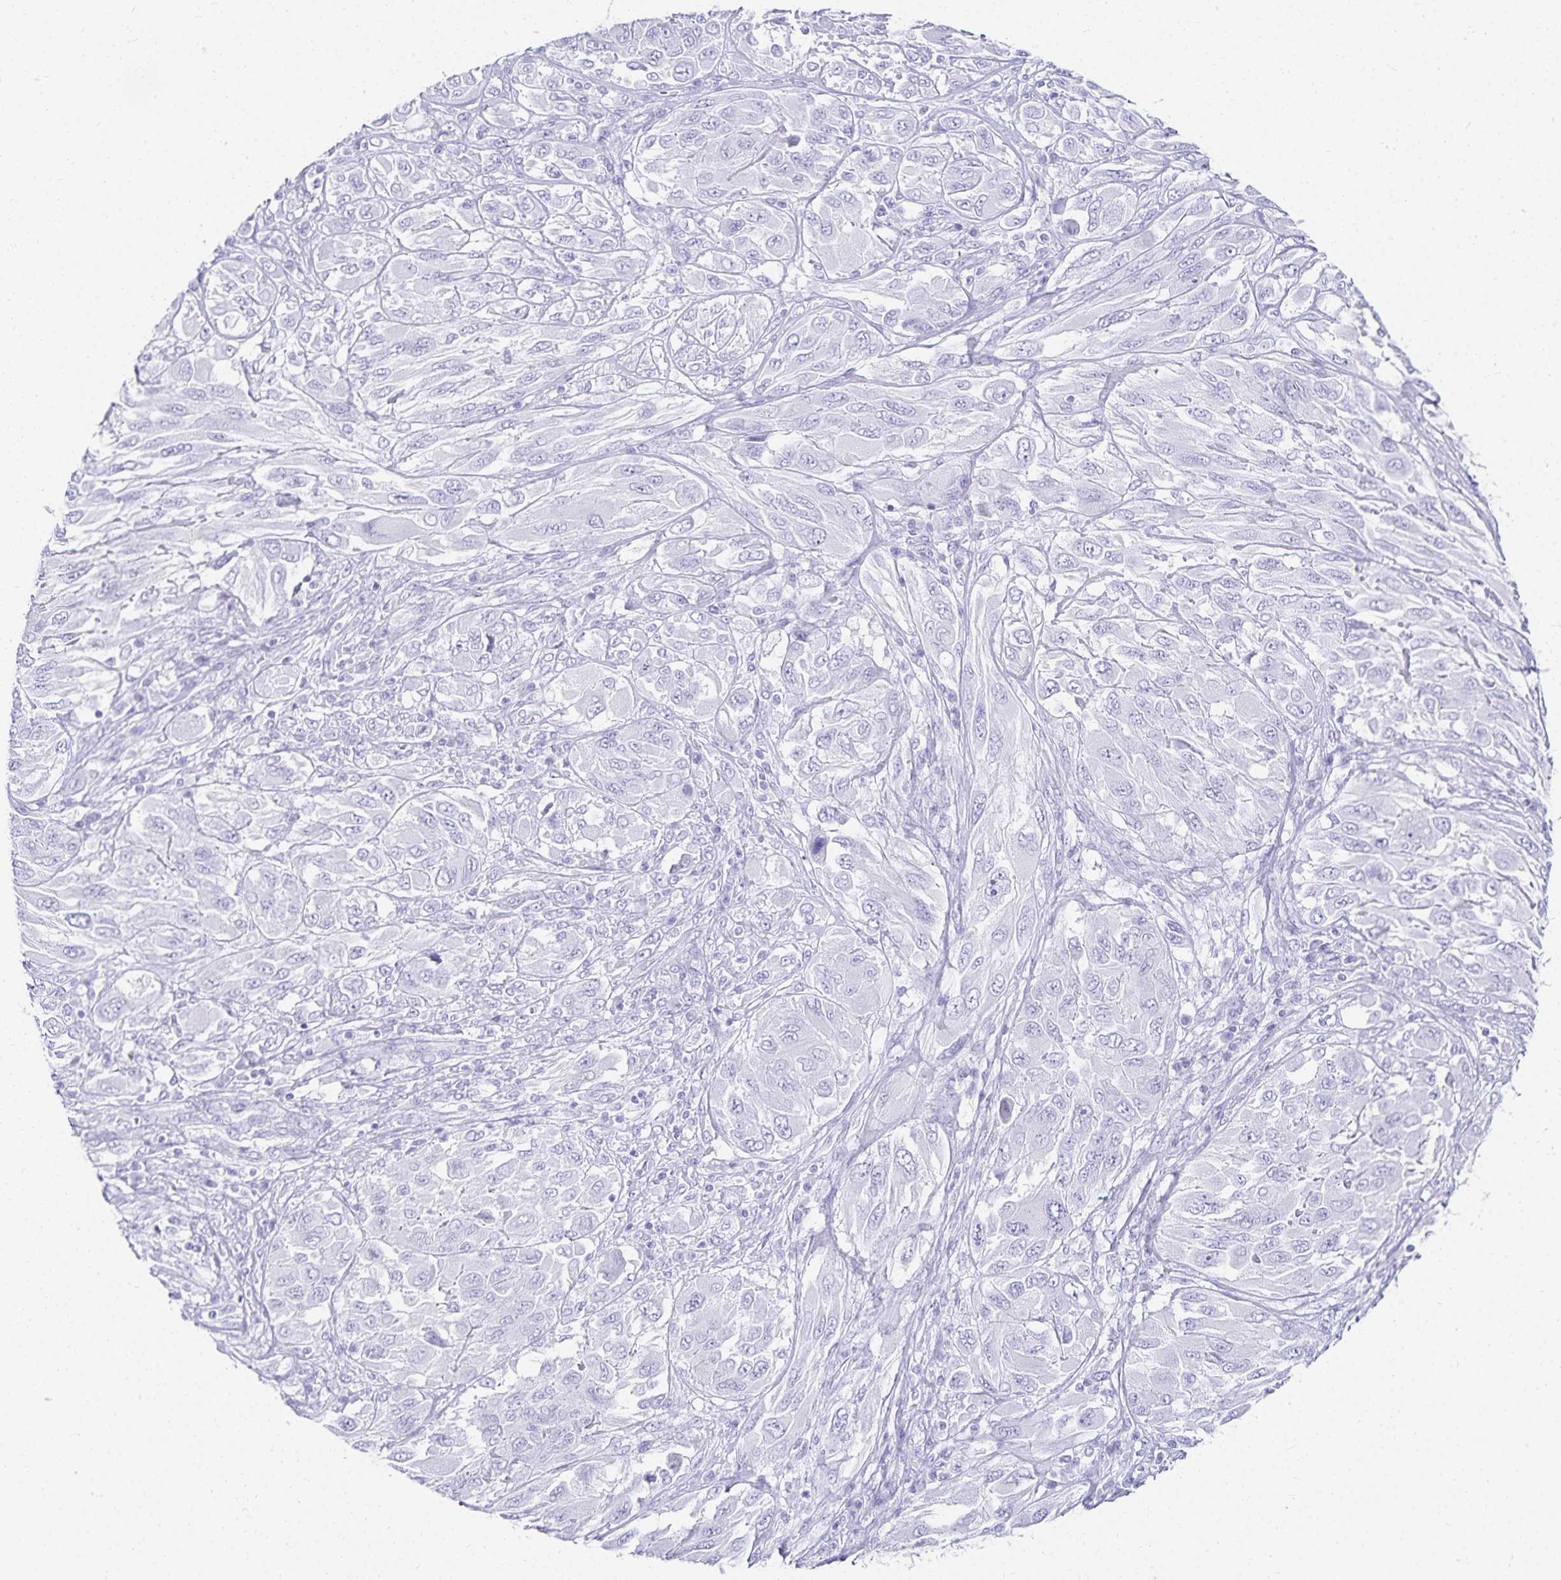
{"staining": {"intensity": "negative", "quantity": "none", "location": "none"}, "tissue": "melanoma", "cell_type": "Tumor cells", "image_type": "cancer", "snomed": [{"axis": "morphology", "description": "Malignant melanoma, NOS"}, {"axis": "topography", "description": "Skin"}], "caption": "IHC histopathology image of neoplastic tissue: human malignant melanoma stained with DAB (3,3'-diaminobenzidine) shows no significant protein positivity in tumor cells. (Brightfield microscopy of DAB immunohistochemistry at high magnification).", "gene": "GP2", "patient": {"sex": "female", "age": 91}}